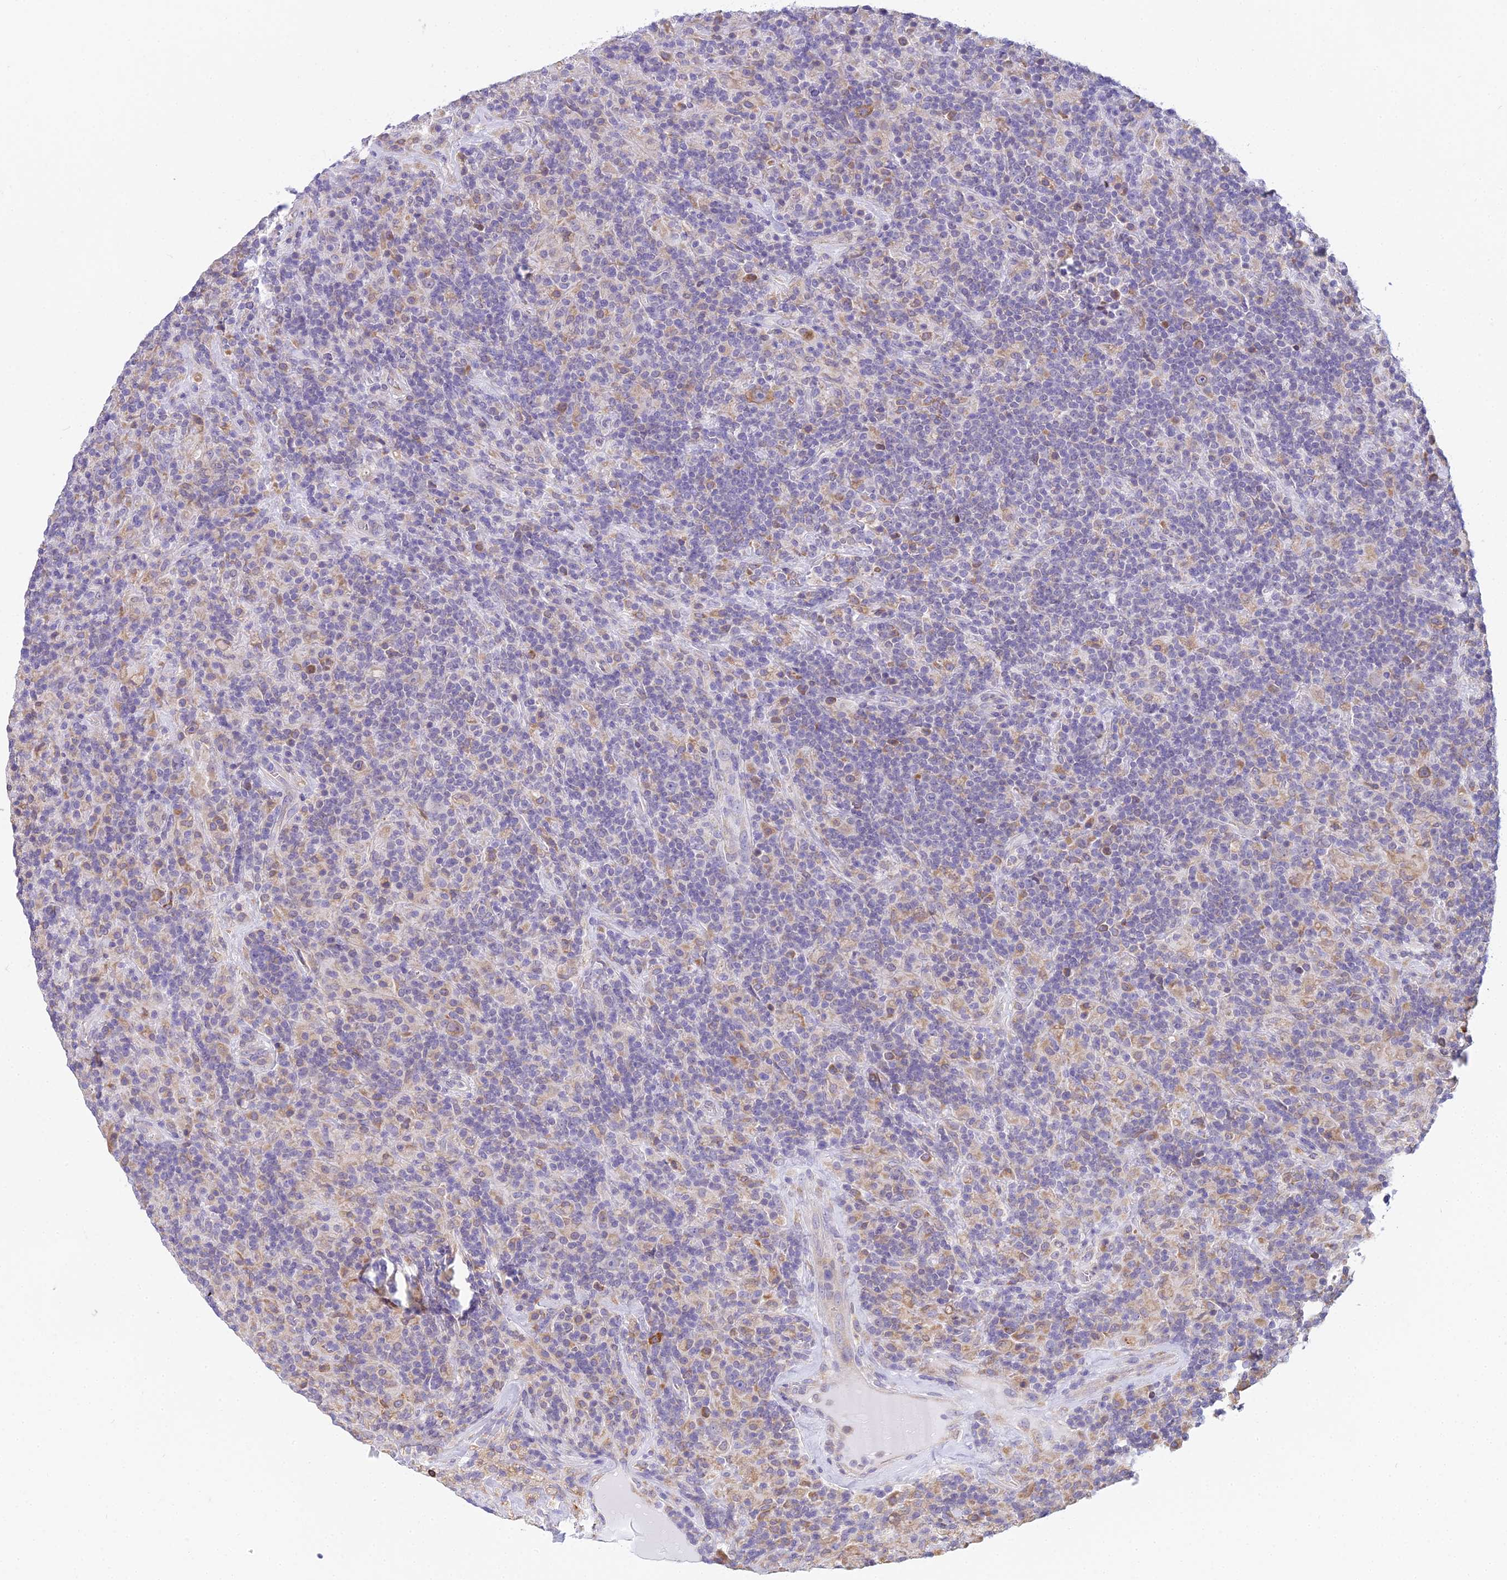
{"staining": {"intensity": "moderate", "quantity": "<25%", "location": "cytoplasmic/membranous"}, "tissue": "lymphoma", "cell_type": "Tumor cells", "image_type": "cancer", "snomed": [{"axis": "morphology", "description": "Hodgkin's disease, NOS"}, {"axis": "topography", "description": "Lymph node"}], "caption": "Tumor cells demonstrate moderate cytoplasmic/membranous staining in about <25% of cells in Hodgkin's disease.", "gene": "HM13", "patient": {"sex": "male", "age": 70}}